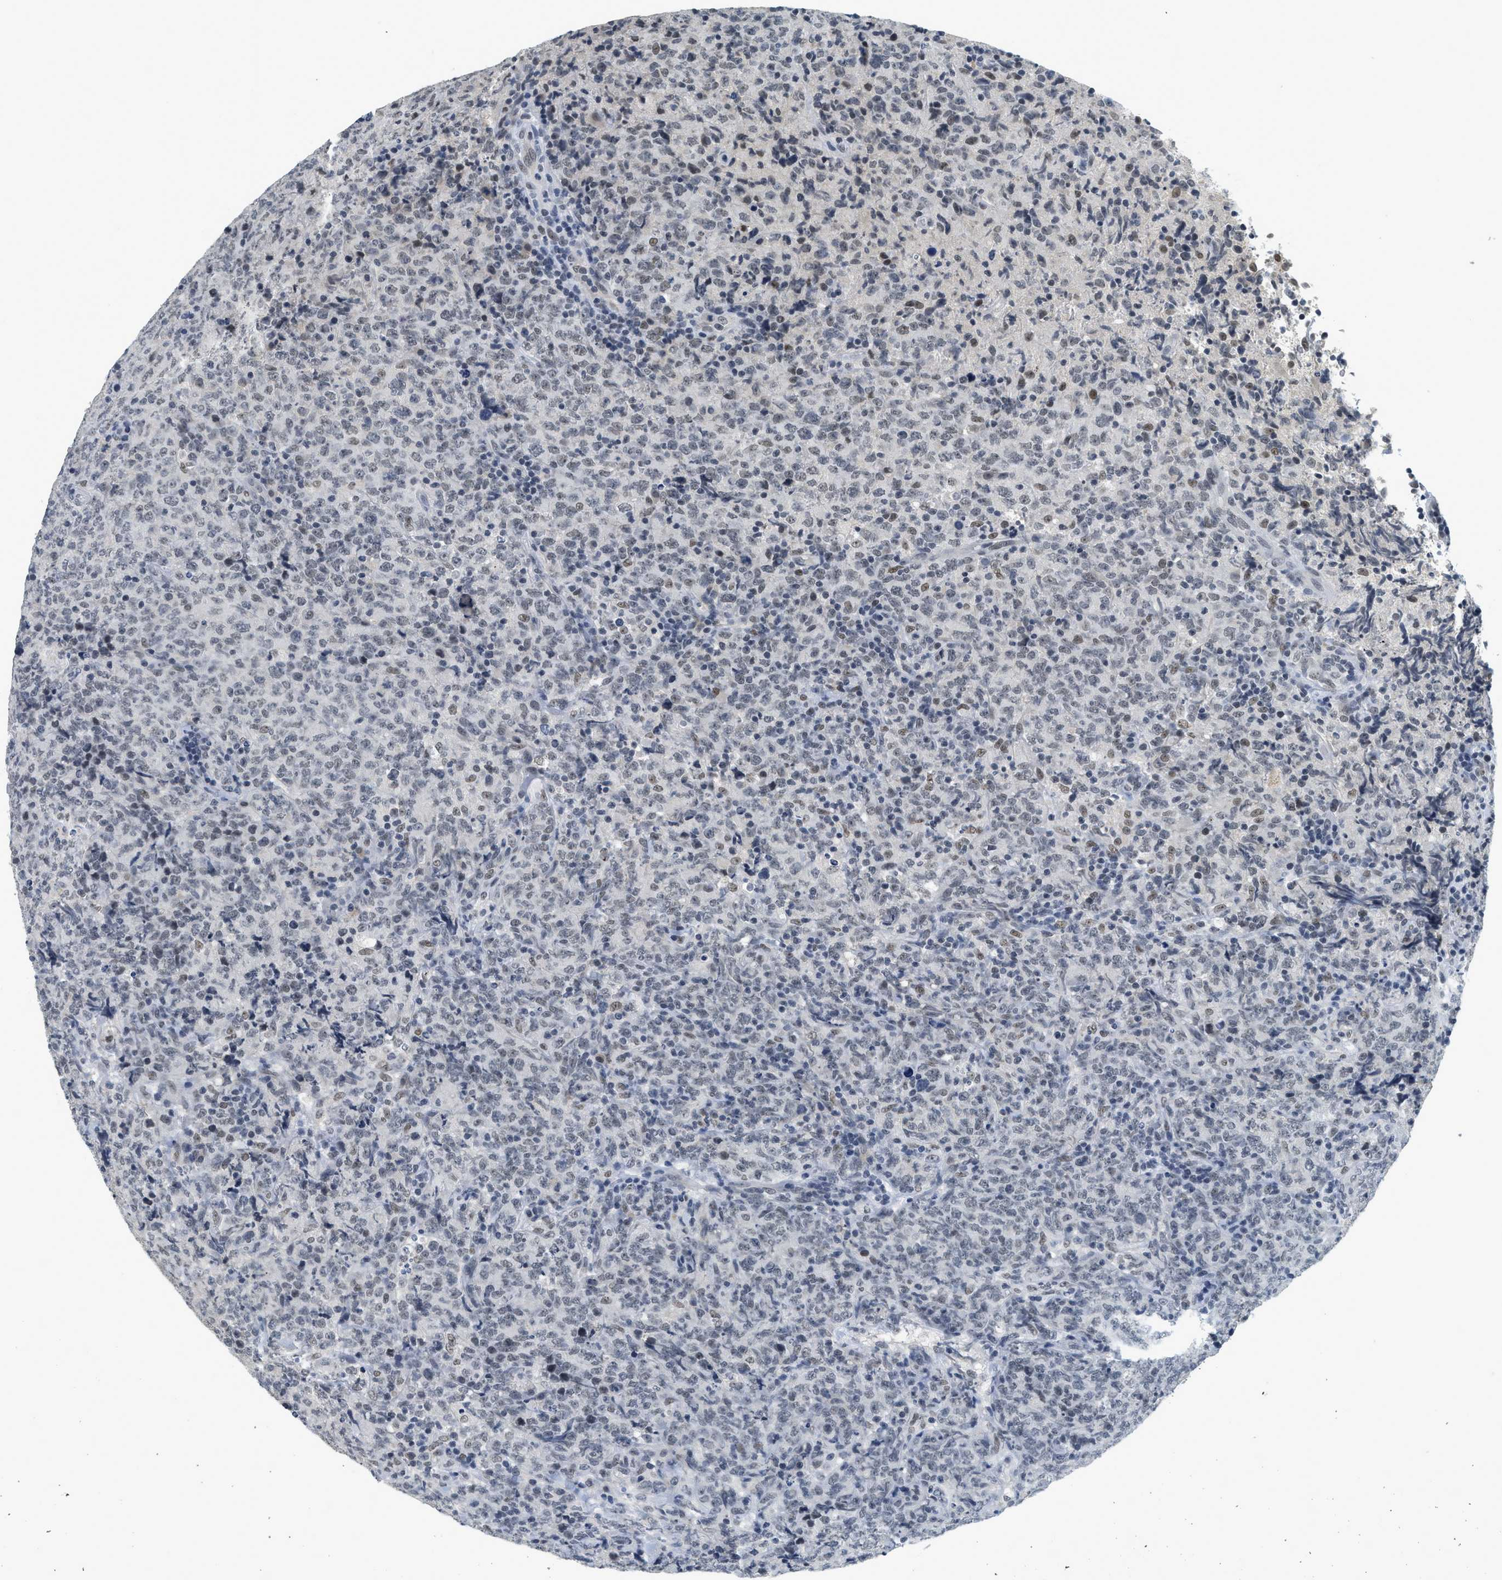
{"staining": {"intensity": "weak", "quantity": "<25%", "location": "nuclear"}, "tissue": "lymphoma", "cell_type": "Tumor cells", "image_type": "cancer", "snomed": [{"axis": "morphology", "description": "Malignant lymphoma, non-Hodgkin's type, High grade"}, {"axis": "topography", "description": "Tonsil"}], "caption": "Immunohistochemistry of human high-grade malignant lymphoma, non-Hodgkin's type shows no staining in tumor cells.", "gene": "MZF1", "patient": {"sex": "female", "age": 36}}